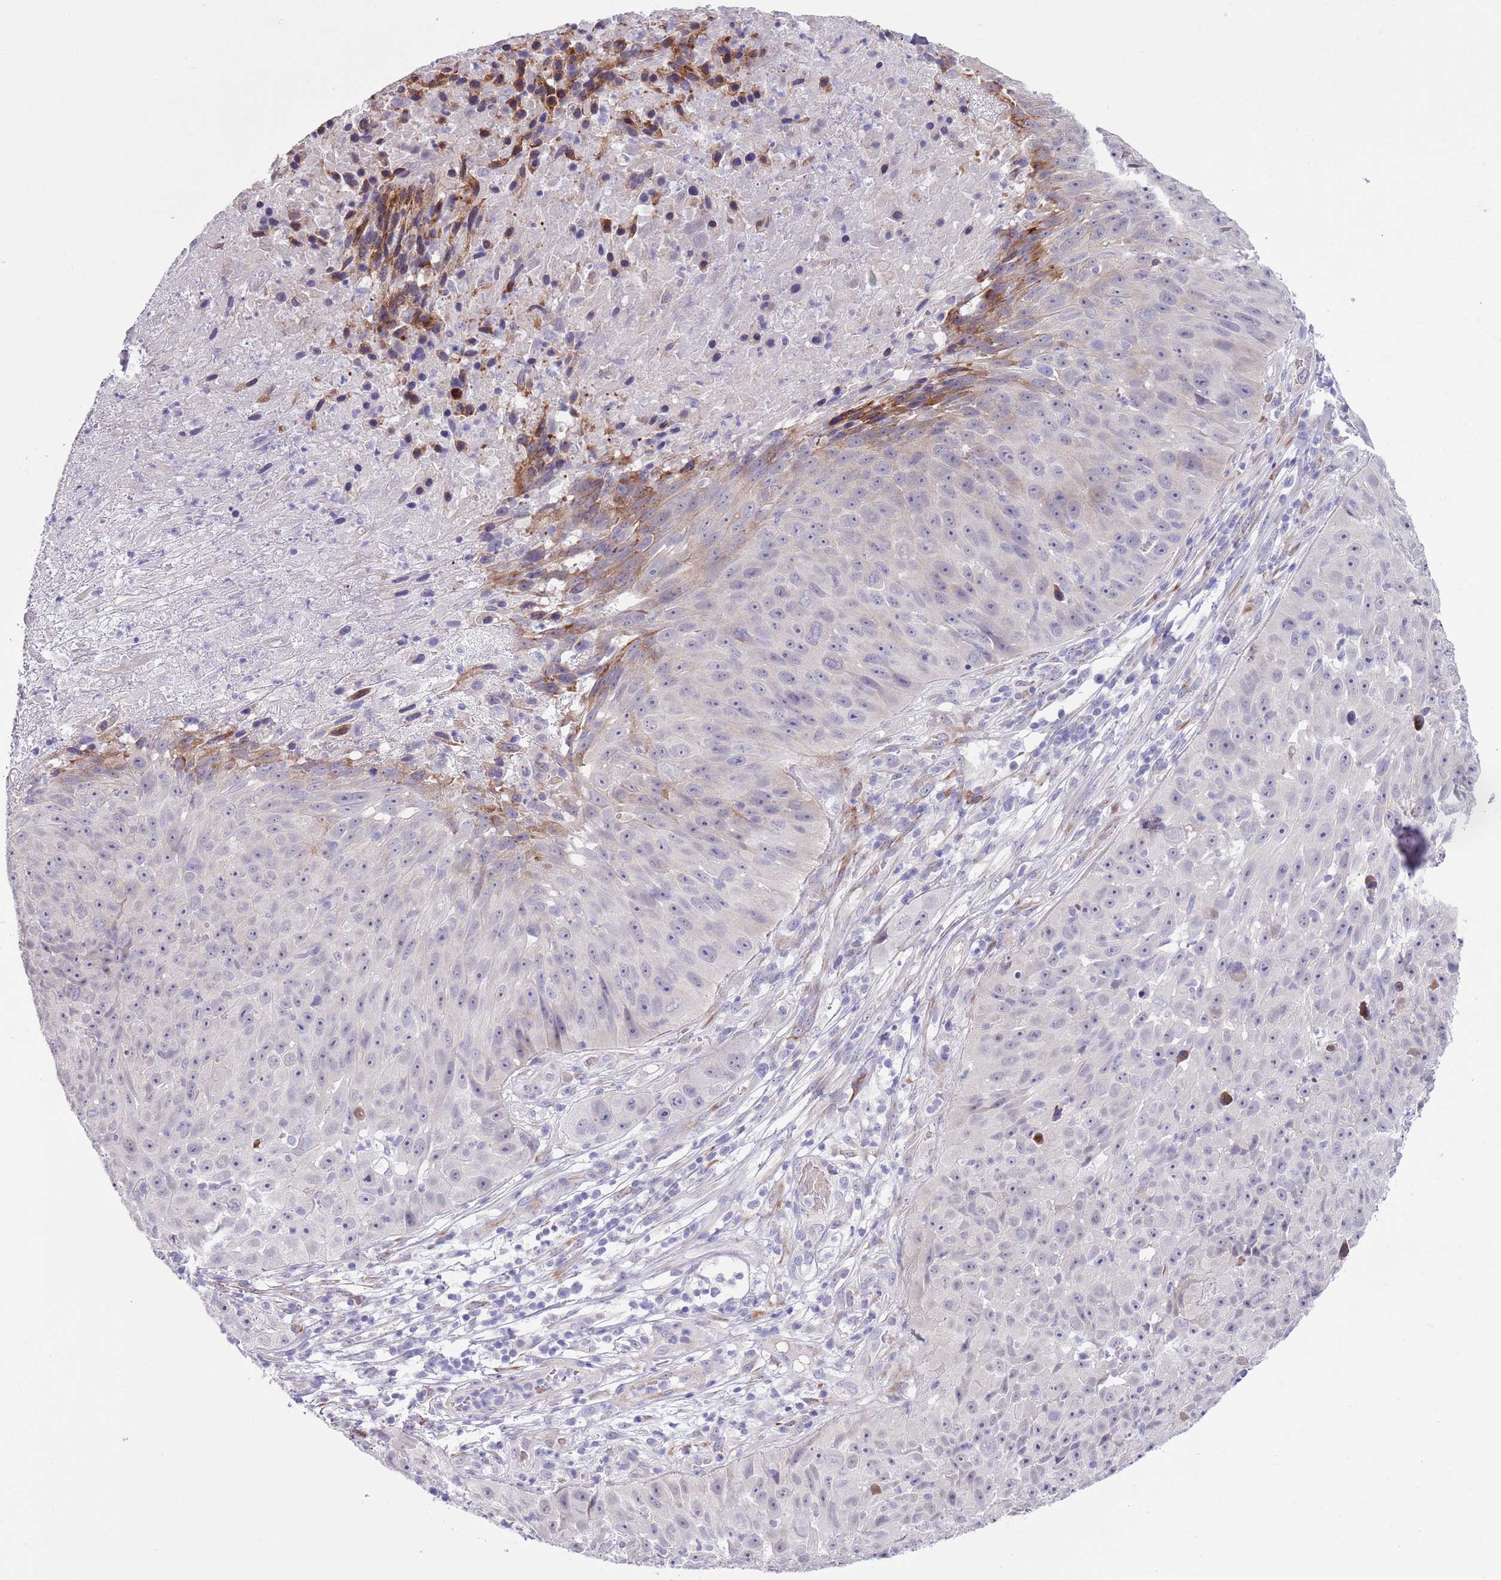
{"staining": {"intensity": "moderate", "quantity": "<25%", "location": "cytoplasmic/membranous"}, "tissue": "skin cancer", "cell_type": "Tumor cells", "image_type": "cancer", "snomed": [{"axis": "morphology", "description": "Squamous cell carcinoma, NOS"}, {"axis": "topography", "description": "Skin"}], "caption": "Human skin cancer (squamous cell carcinoma) stained with a brown dye demonstrates moderate cytoplasmic/membranous positive expression in approximately <25% of tumor cells.", "gene": "MRPL32", "patient": {"sex": "female", "age": 87}}